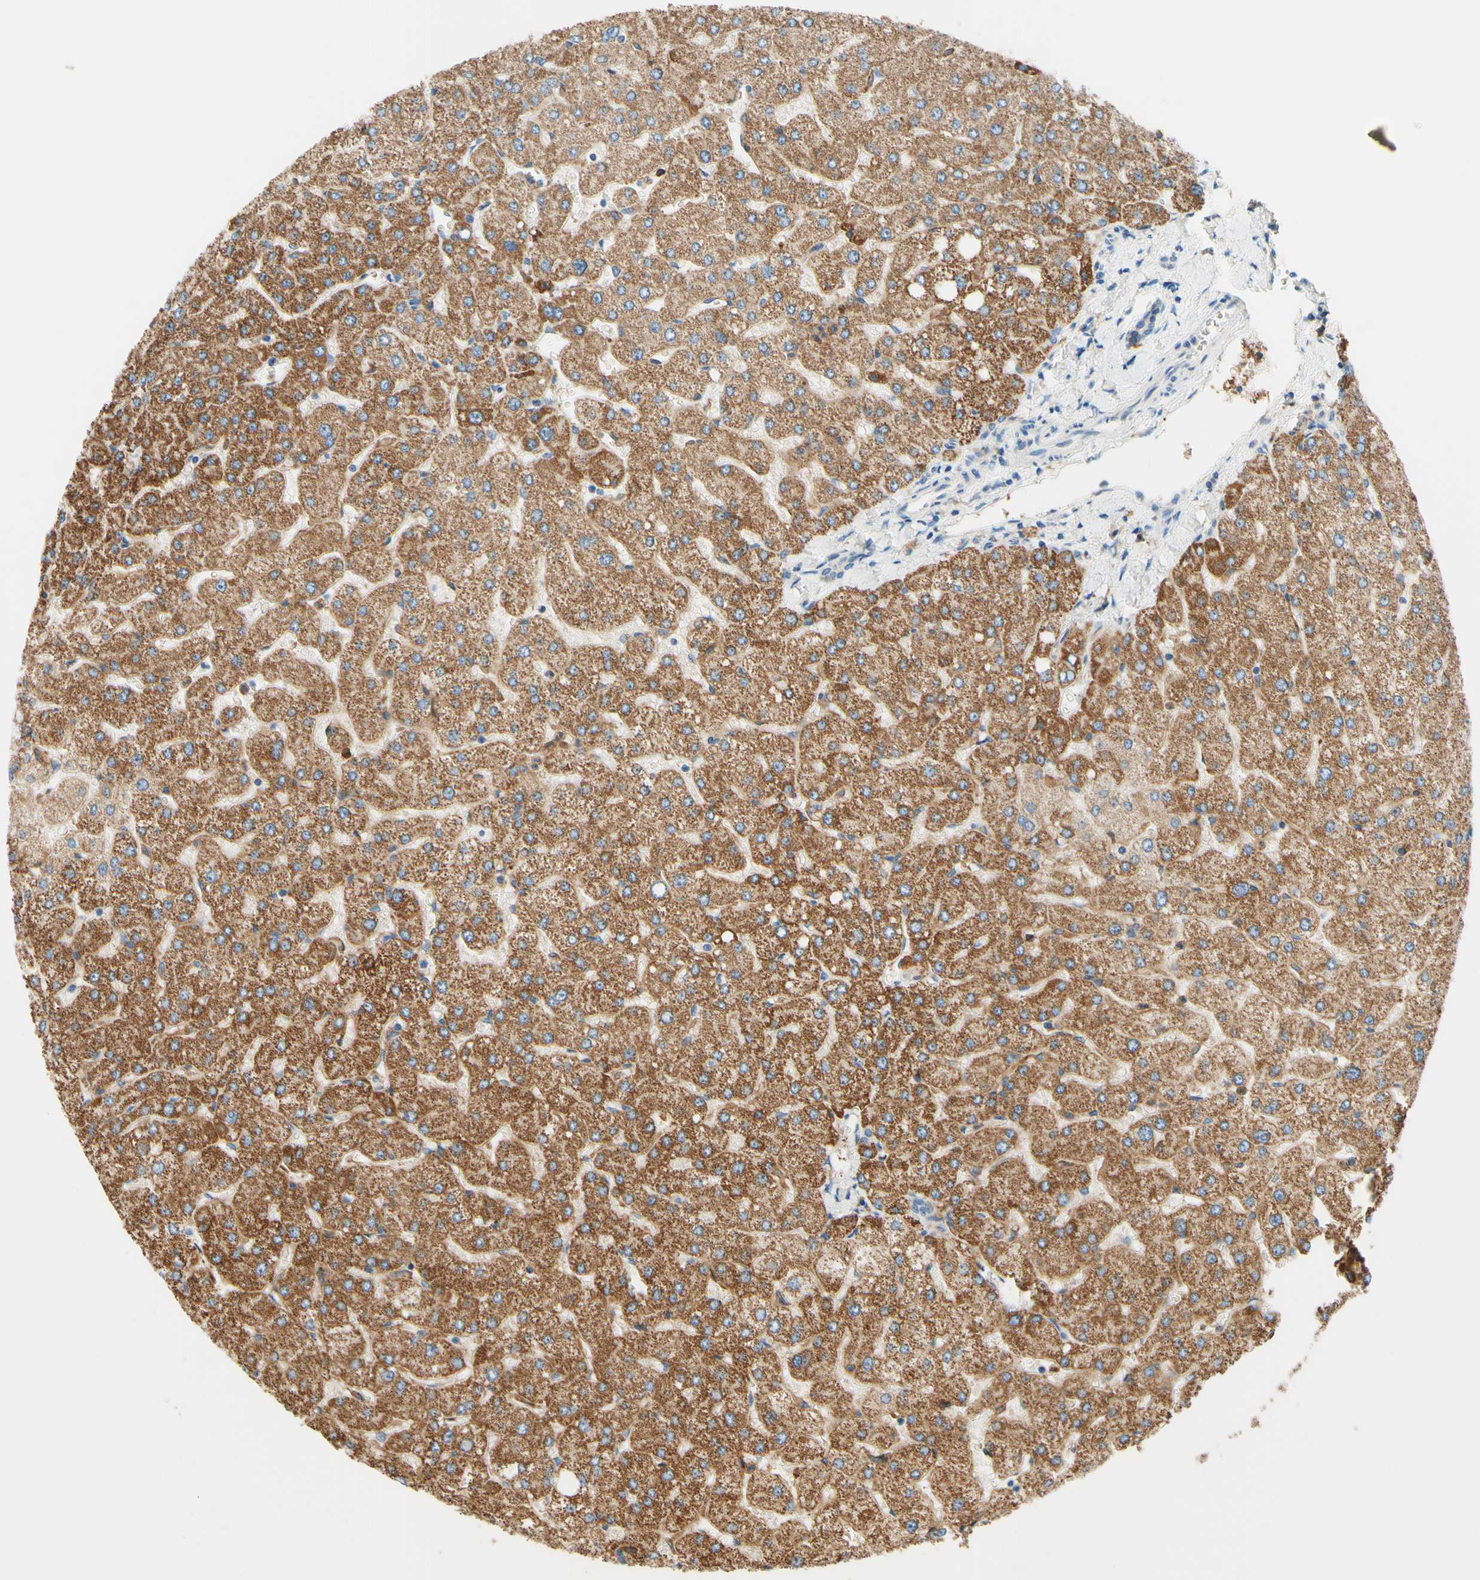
{"staining": {"intensity": "weak", "quantity": "25%-75%", "location": "cytoplasmic/membranous"}, "tissue": "liver", "cell_type": "Cholangiocytes", "image_type": "normal", "snomed": [{"axis": "morphology", "description": "Normal tissue, NOS"}, {"axis": "topography", "description": "Liver"}], "caption": "An image of liver stained for a protein reveals weak cytoplasmic/membranous brown staining in cholangiocytes.", "gene": "SIGLEC9", "patient": {"sex": "male", "age": 55}}